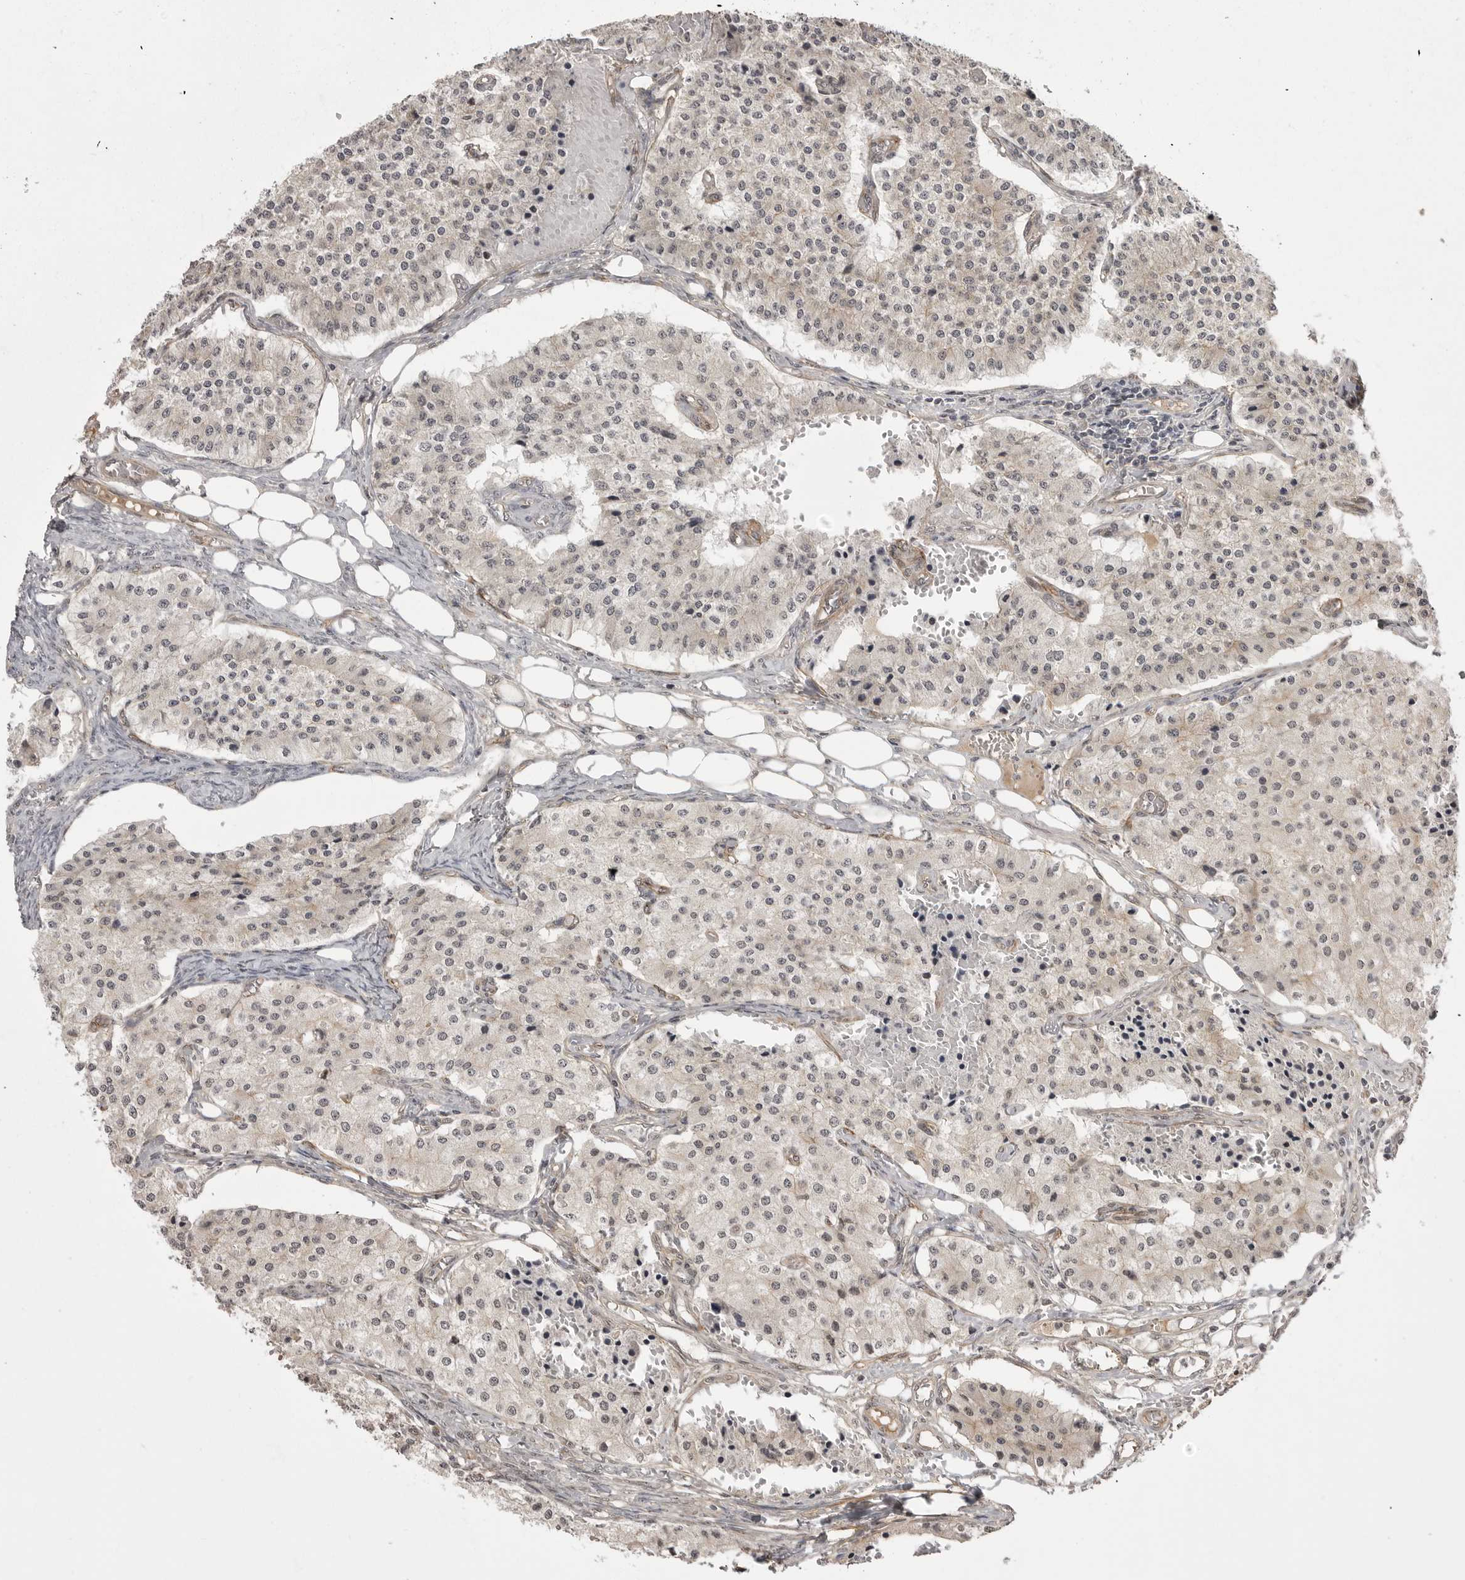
{"staining": {"intensity": "weak", "quantity": "<25%", "location": "nuclear"}, "tissue": "carcinoid", "cell_type": "Tumor cells", "image_type": "cancer", "snomed": [{"axis": "morphology", "description": "Carcinoid, malignant, NOS"}, {"axis": "topography", "description": "Colon"}], "caption": "Human malignant carcinoid stained for a protein using IHC reveals no positivity in tumor cells.", "gene": "SORBS1", "patient": {"sex": "female", "age": 52}}